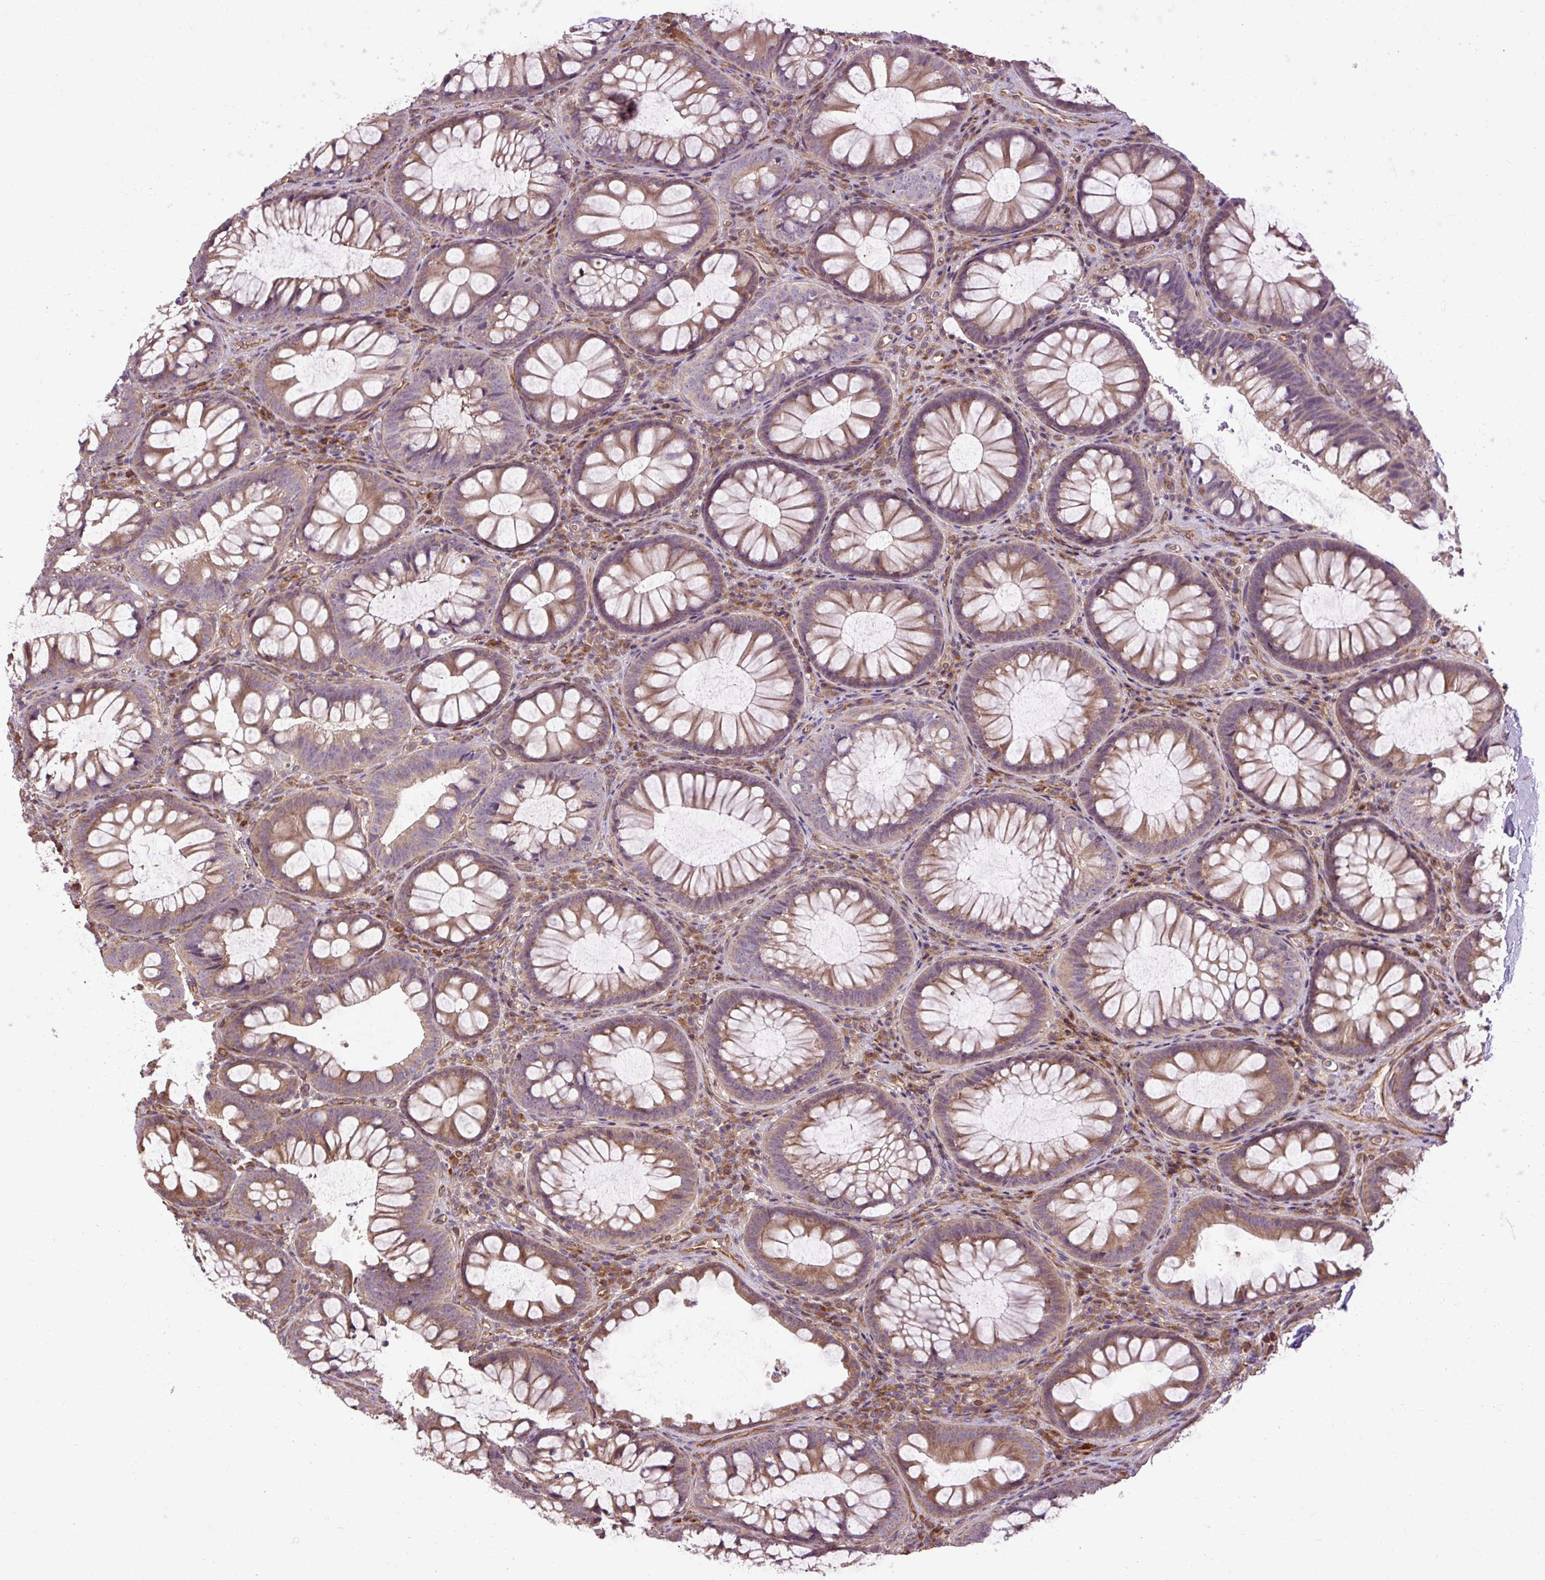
{"staining": {"intensity": "moderate", "quantity": ">75%", "location": "cytoplasmic/membranous"}, "tissue": "colon", "cell_type": "Endothelial cells", "image_type": "normal", "snomed": [{"axis": "morphology", "description": "Normal tissue, NOS"}, {"axis": "morphology", "description": "Adenoma, NOS"}, {"axis": "topography", "description": "Soft tissue"}, {"axis": "topography", "description": "Colon"}], "caption": "Endothelial cells show moderate cytoplasmic/membranous staining in approximately >75% of cells in benign colon. Nuclei are stained in blue.", "gene": "FLRT1", "patient": {"sex": "male", "age": 47}}